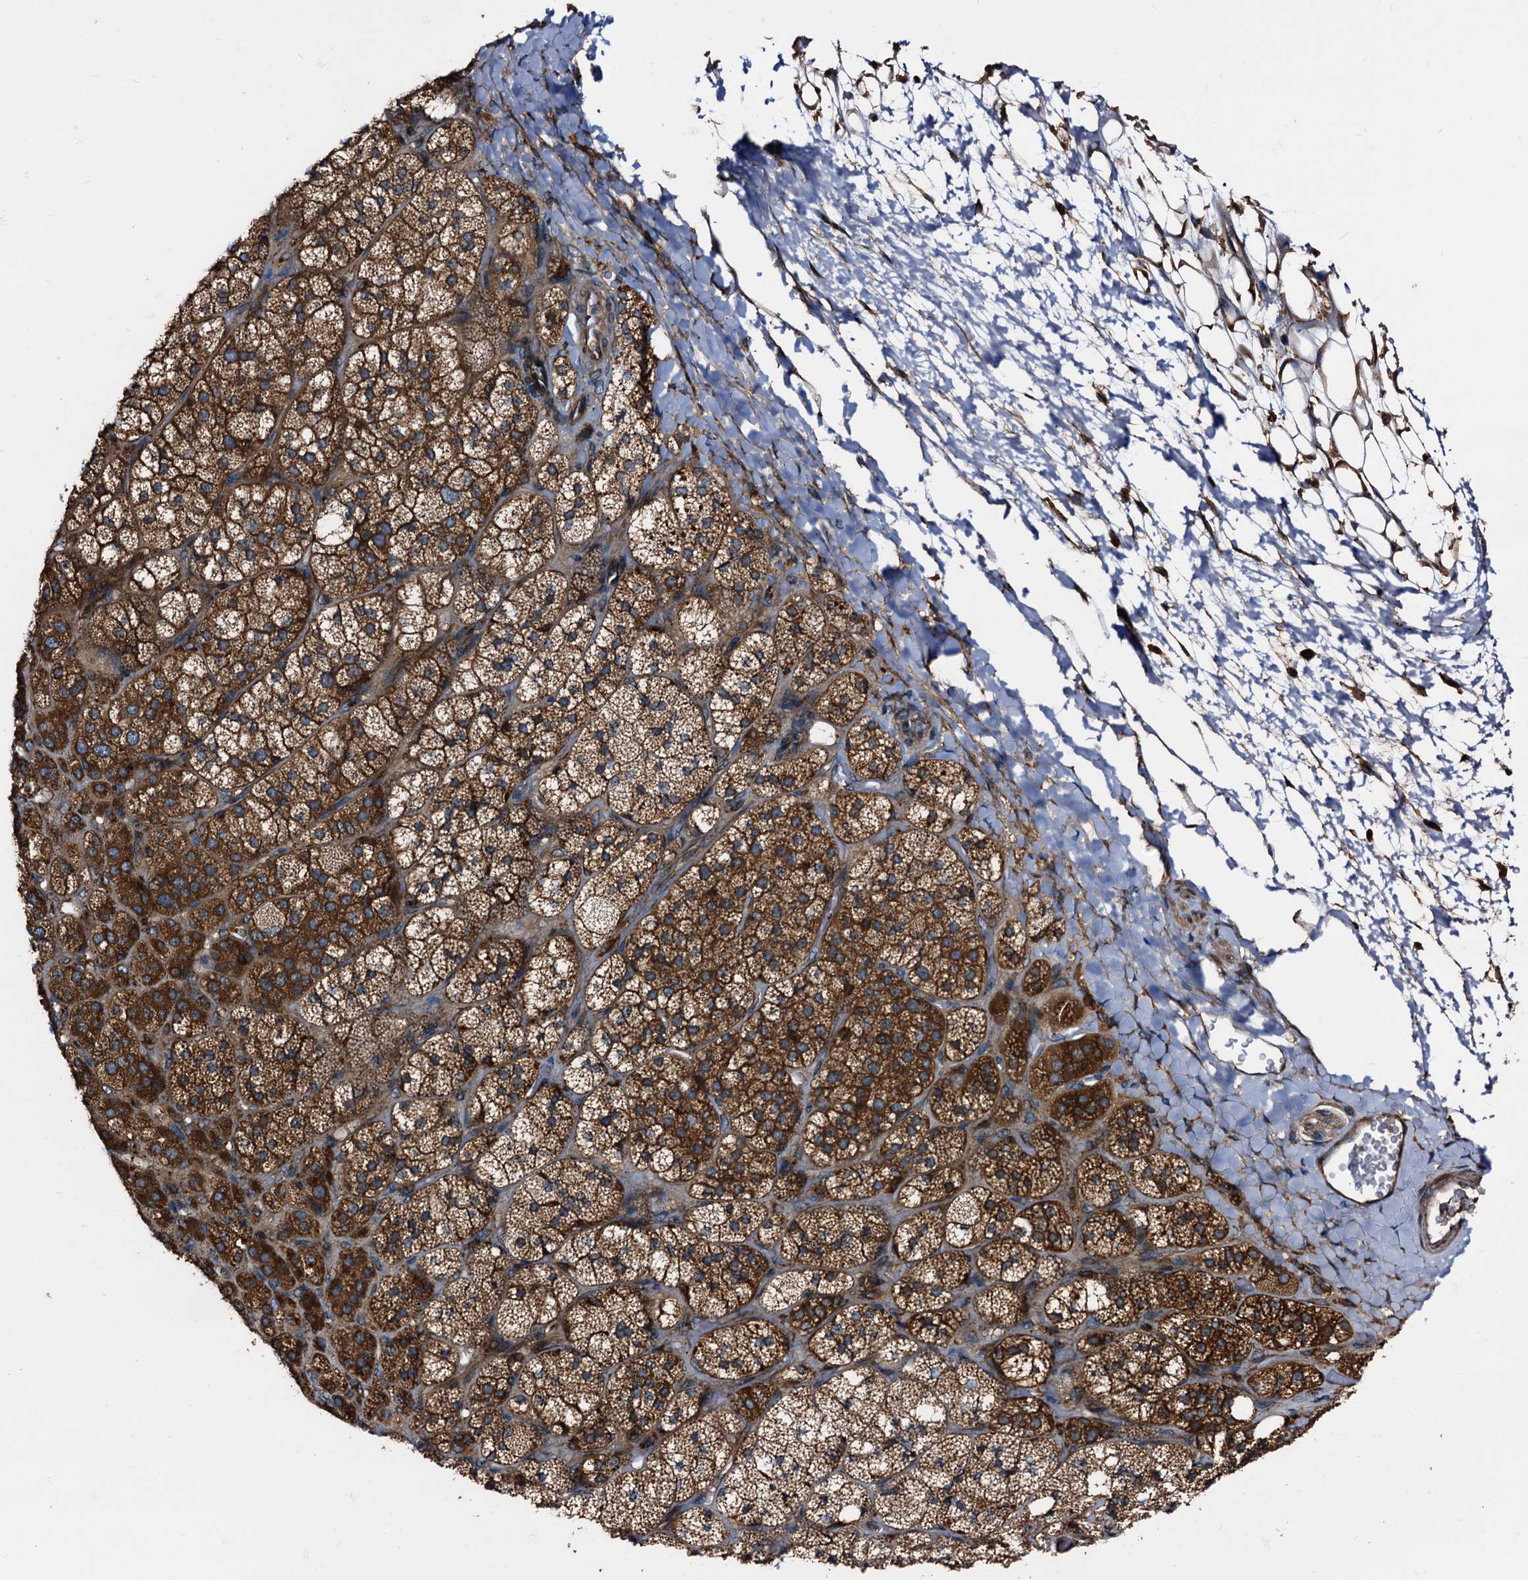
{"staining": {"intensity": "strong", "quantity": ">75%", "location": "cytoplasmic/membranous"}, "tissue": "adrenal gland", "cell_type": "Glandular cells", "image_type": "normal", "snomed": [{"axis": "morphology", "description": "Normal tissue, NOS"}, {"axis": "topography", "description": "Adrenal gland"}], "caption": "Approximately >75% of glandular cells in normal human adrenal gland exhibit strong cytoplasmic/membranous protein staining as visualized by brown immunohistochemical staining.", "gene": "PEX5", "patient": {"sex": "male", "age": 61}}